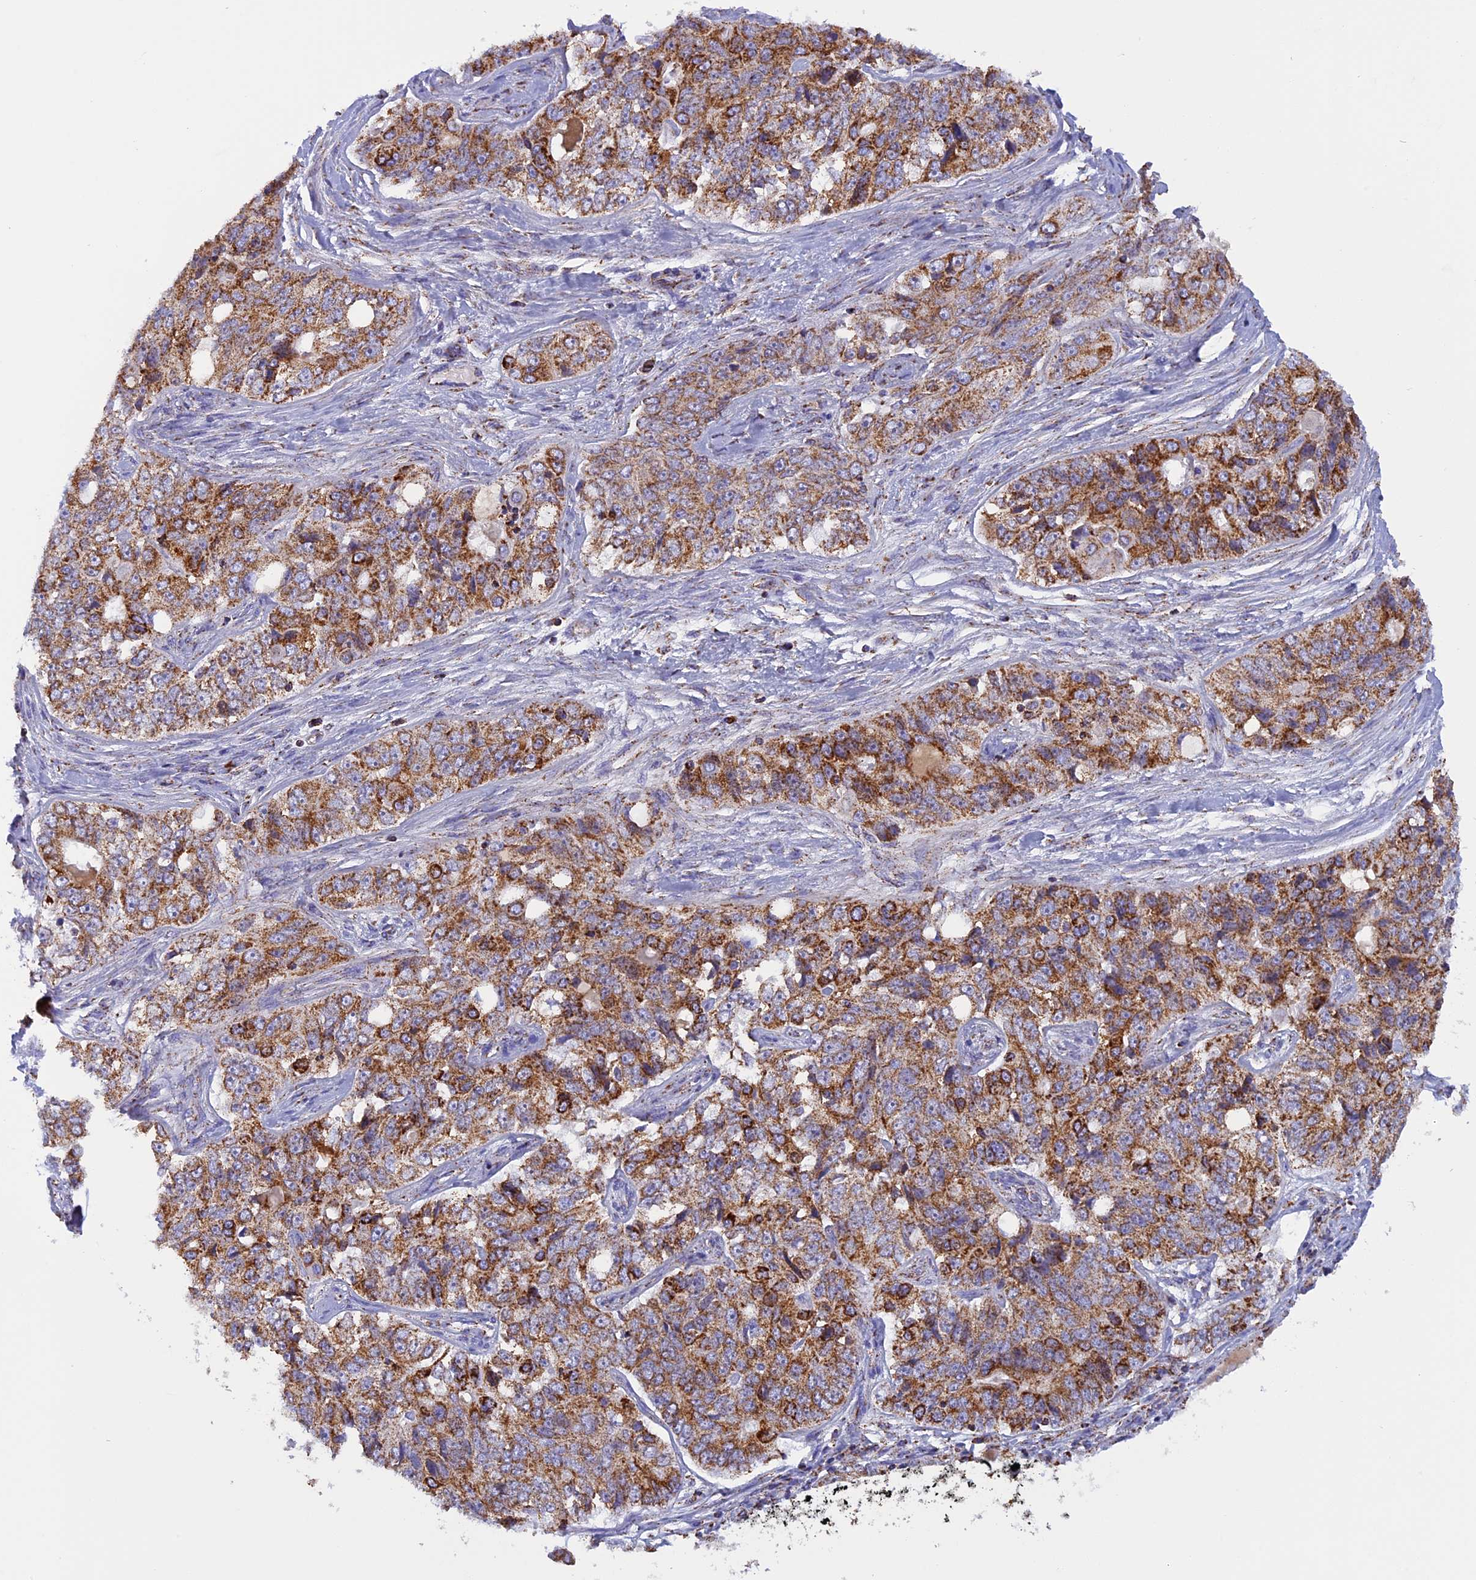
{"staining": {"intensity": "moderate", "quantity": ">75%", "location": "cytoplasmic/membranous"}, "tissue": "ovarian cancer", "cell_type": "Tumor cells", "image_type": "cancer", "snomed": [{"axis": "morphology", "description": "Carcinoma, endometroid"}, {"axis": "topography", "description": "Ovary"}], "caption": "Moderate cytoplasmic/membranous staining for a protein is identified in about >75% of tumor cells of endometroid carcinoma (ovarian) using IHC.", "gene": "KCNG1", "patient": {"sex": "female", "age": 51}}